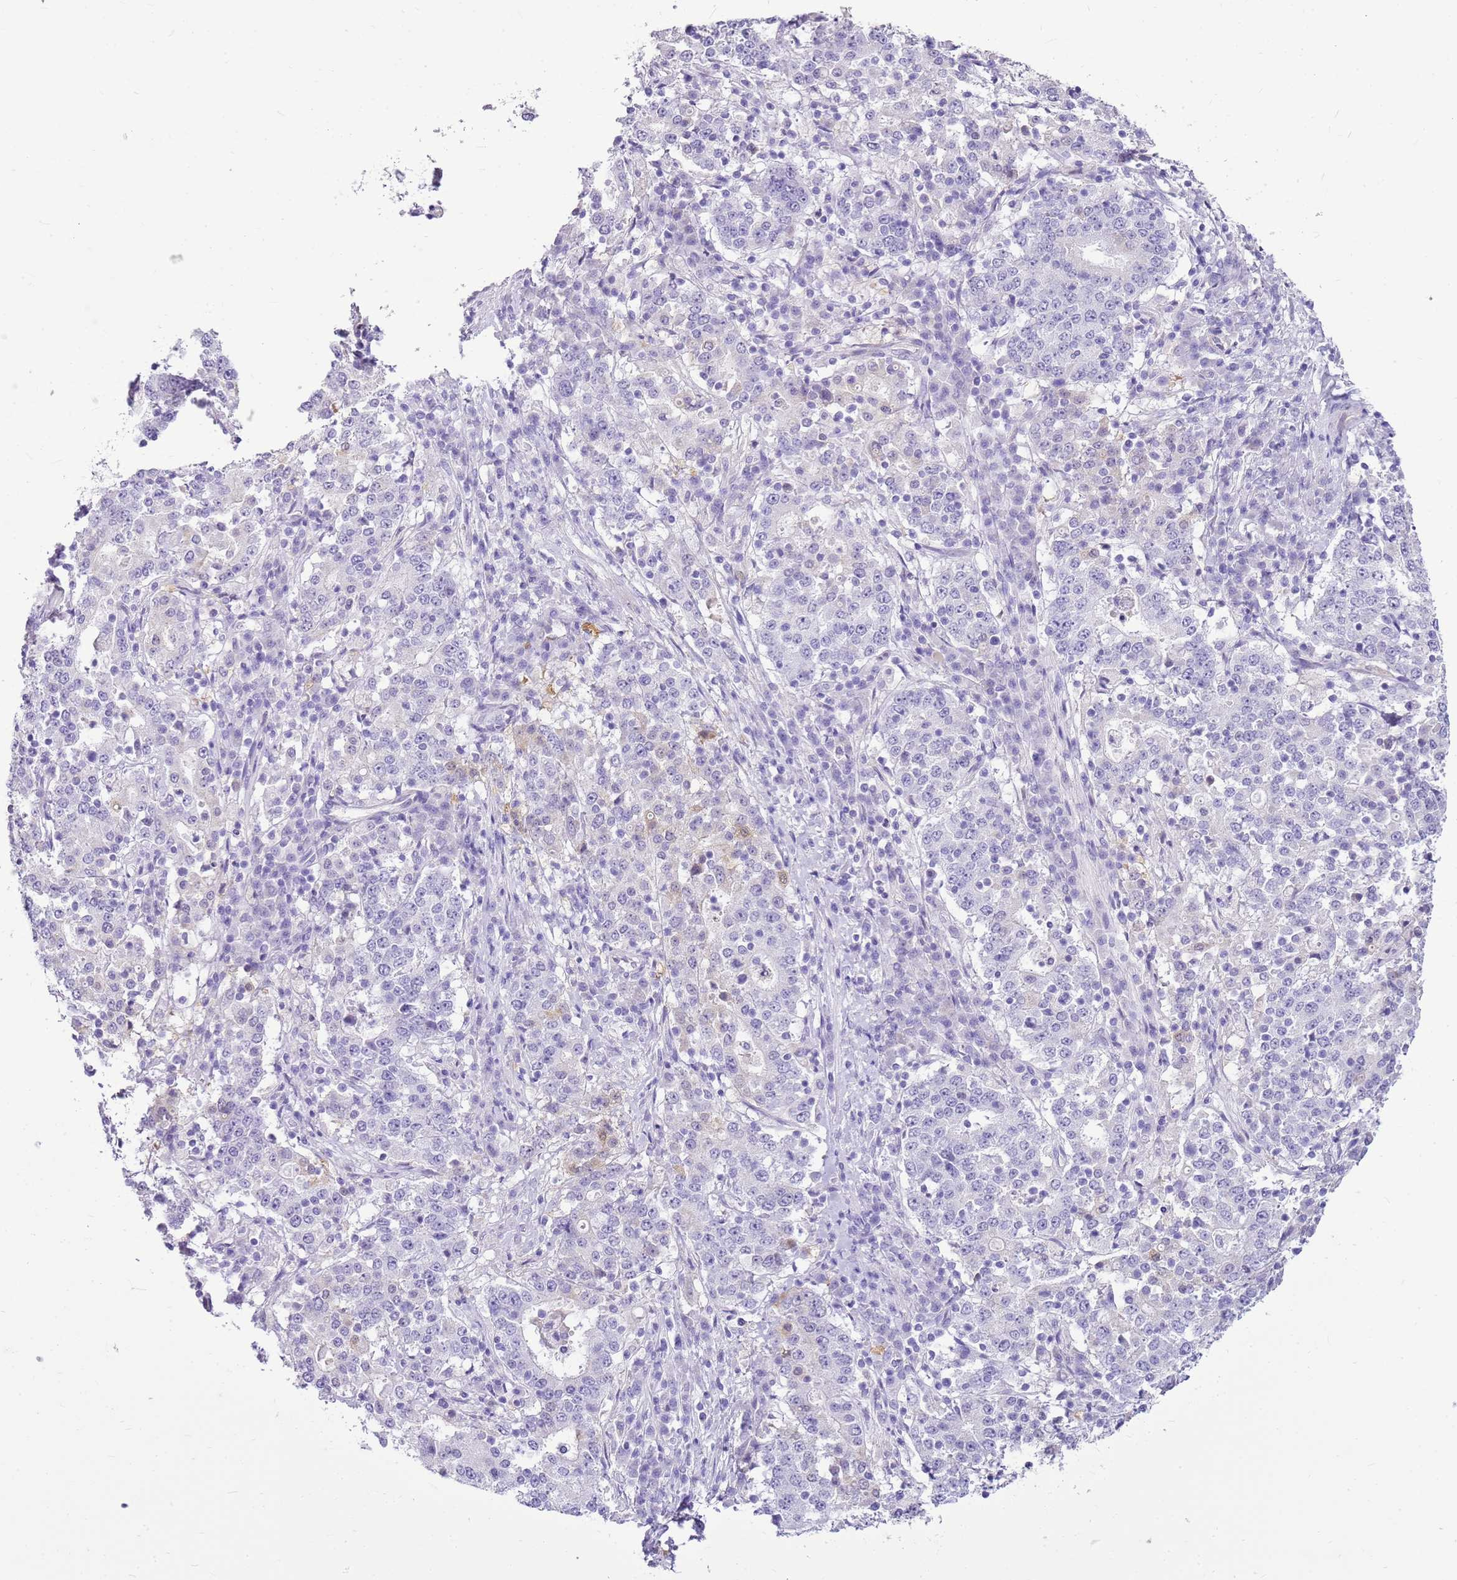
{"staining": {"intensity": "negative", "quantity": "none", "location": "none"}, "tissue": "stomach cancer", "cell_type": "Tumor cells", "image_type": "cancer", "snomed": [{"axis": "morphology", "description": "Adenocarcinoma, NOS"}, {"axis": "topography", "description": "Stomach"}], "caption": "Human stomach cancer stained for a protein using IHC shows no positivity in tumor cells.", "gene": "SULT1E1", "patient": {"sex": "male", "age": 59}}